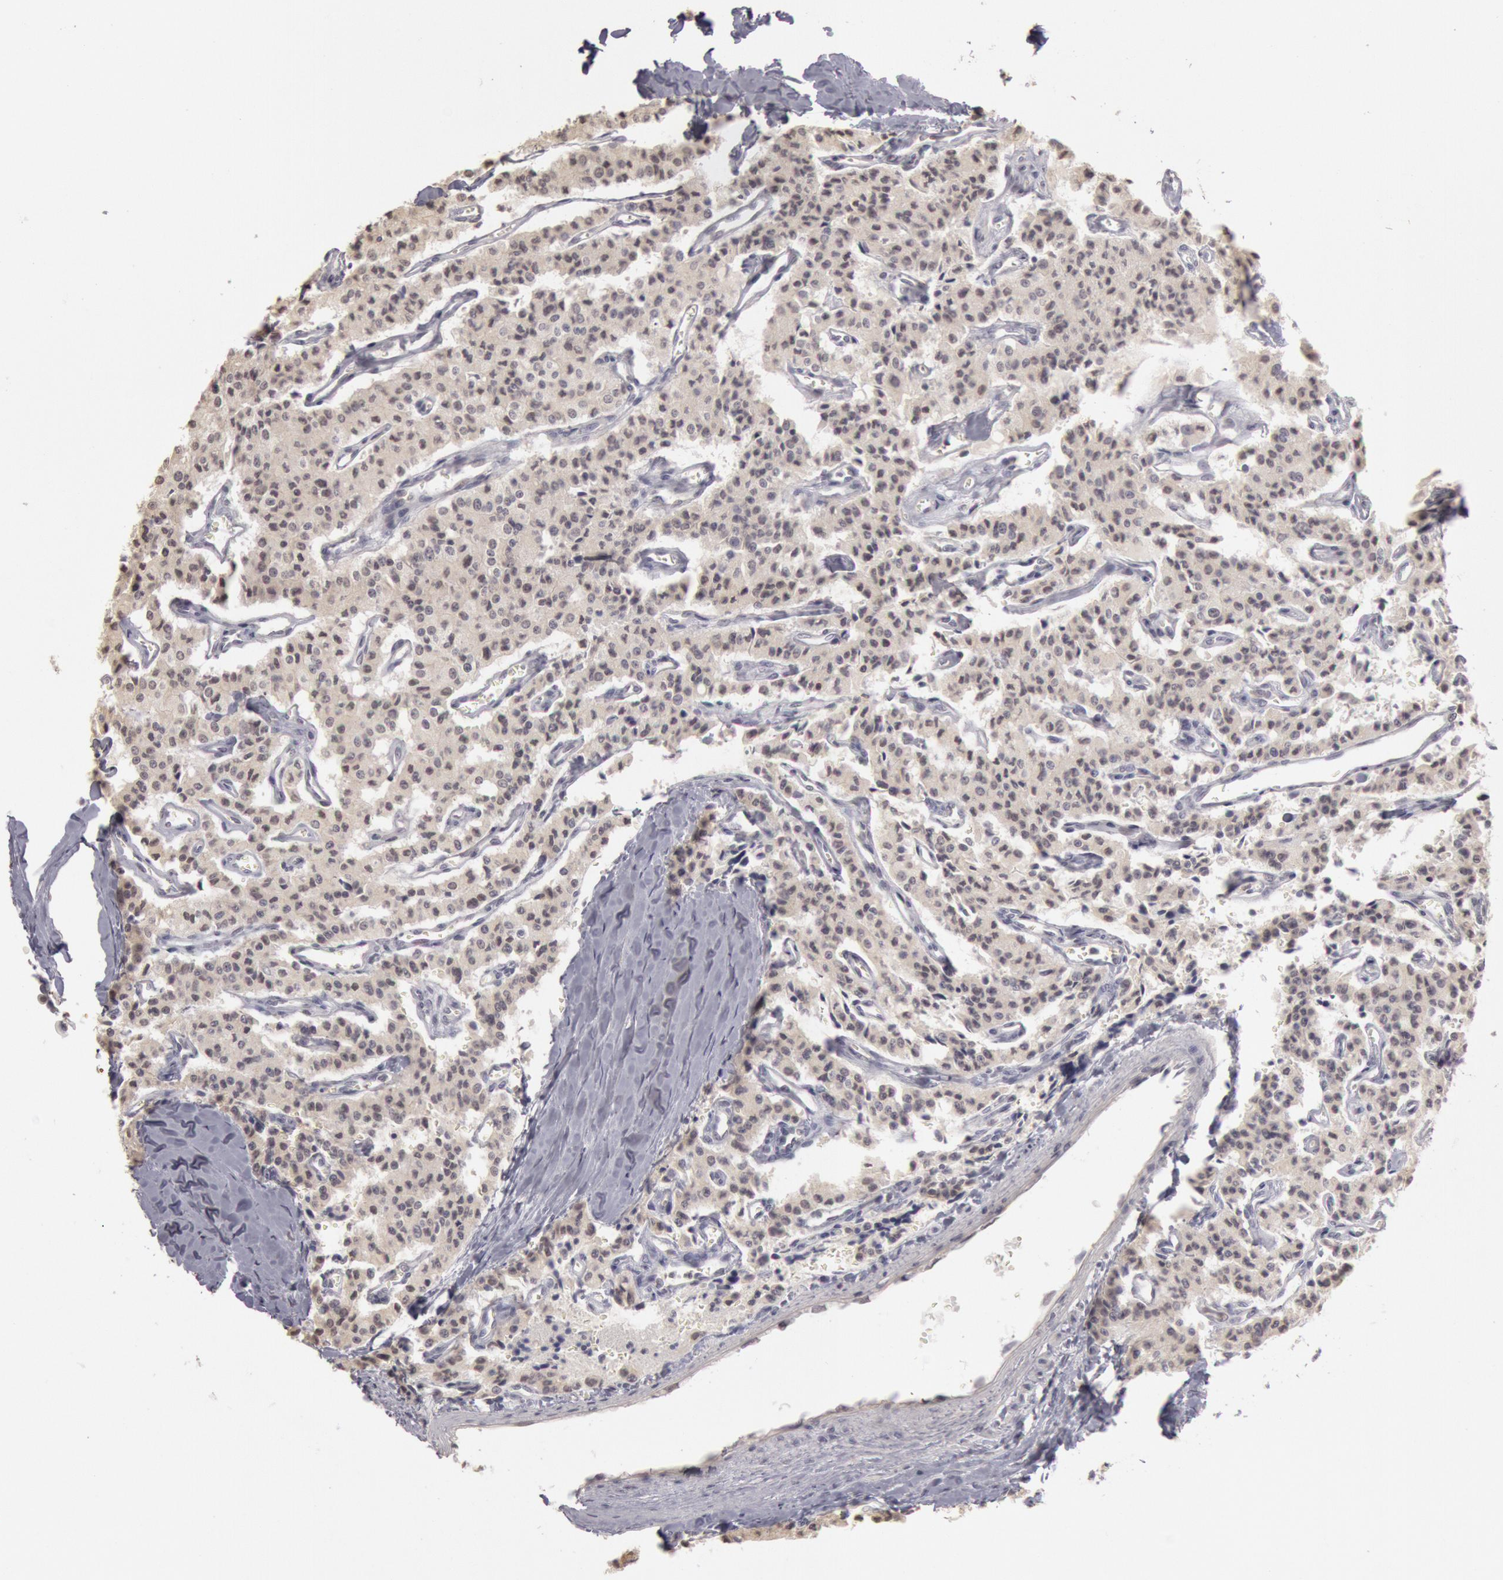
{"staining": {"intensity": "weak", "quantity": ">75%", "location": "cytoplasmic/membranous"}, "tissue": "carcinoid", "cell_type": "Tumor cells", "image_type": "cancer", "snomed": [{"axis": "morphology", "description": "Carcinoid, malignant, NOS"}, {"axis": "topography", "description": "Bronchus"}], "caption": "This photomicrograph demonstrates malignant carcinoid stained with immunohistochemistry (IHC) to label a protein in brown. The cytoplasmic/membranous of tumor cells show weak positivity for the protein. Nuclei are counter-stained blue.", "gene": "RIMBP3C", "patient": {"sex": "male", "age": 55}}